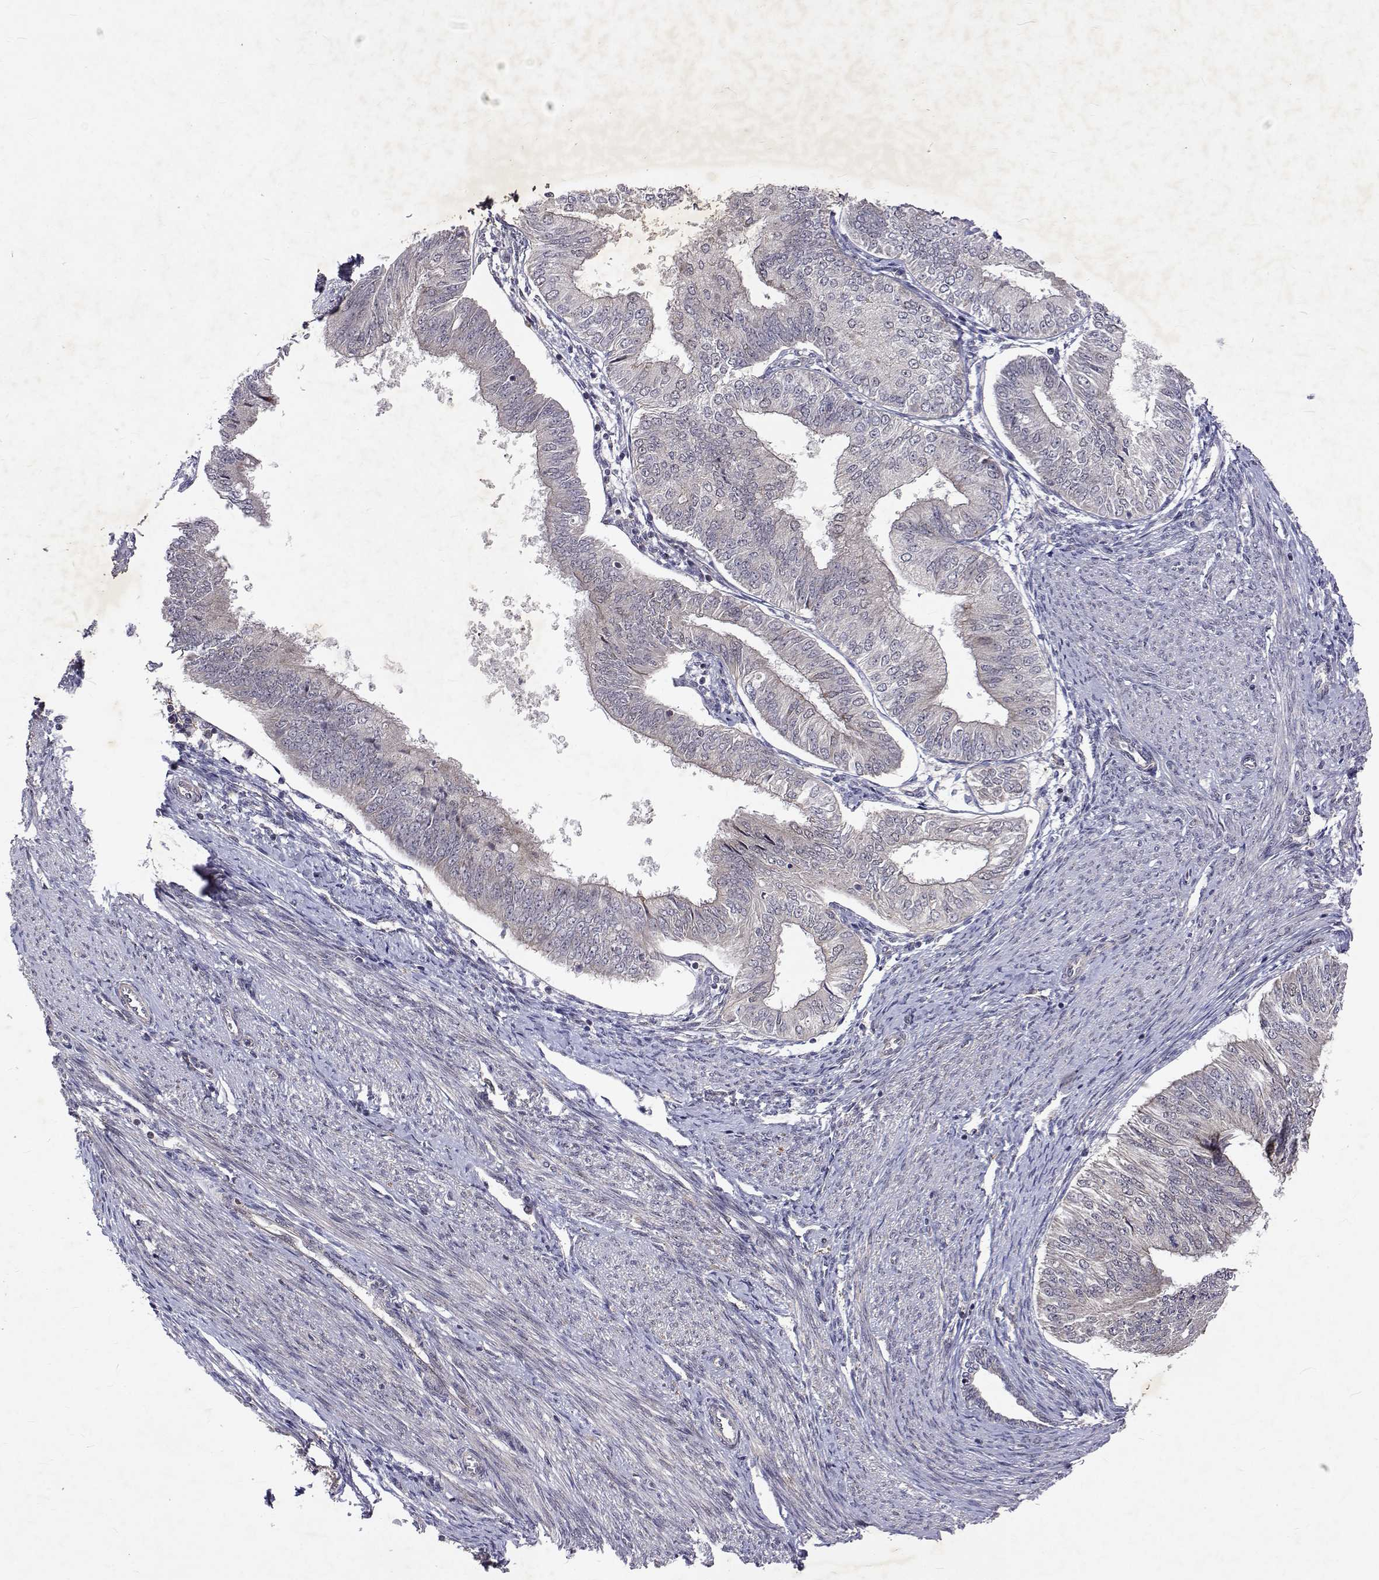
{"staining": {"intensity": "weak", "quantity": "<25%", "location": "cytoplasmic/membranous"}, "tissue": "endometrial cancer", "cell_type": "Tumor cells", "image_type": "cancer", "snomed": [{"axis": "morphology", "description": "Adenocarcinoma, NOS"}, {"axis": "topography", "description": "Endometrium"}], "caption": "A histopathology image of human endometrial cancer (adenocarcinoma) is negative for staining in tumor cells.", "gene": "ALKBH8", "patient": {"sex": "female", "age": 58}}